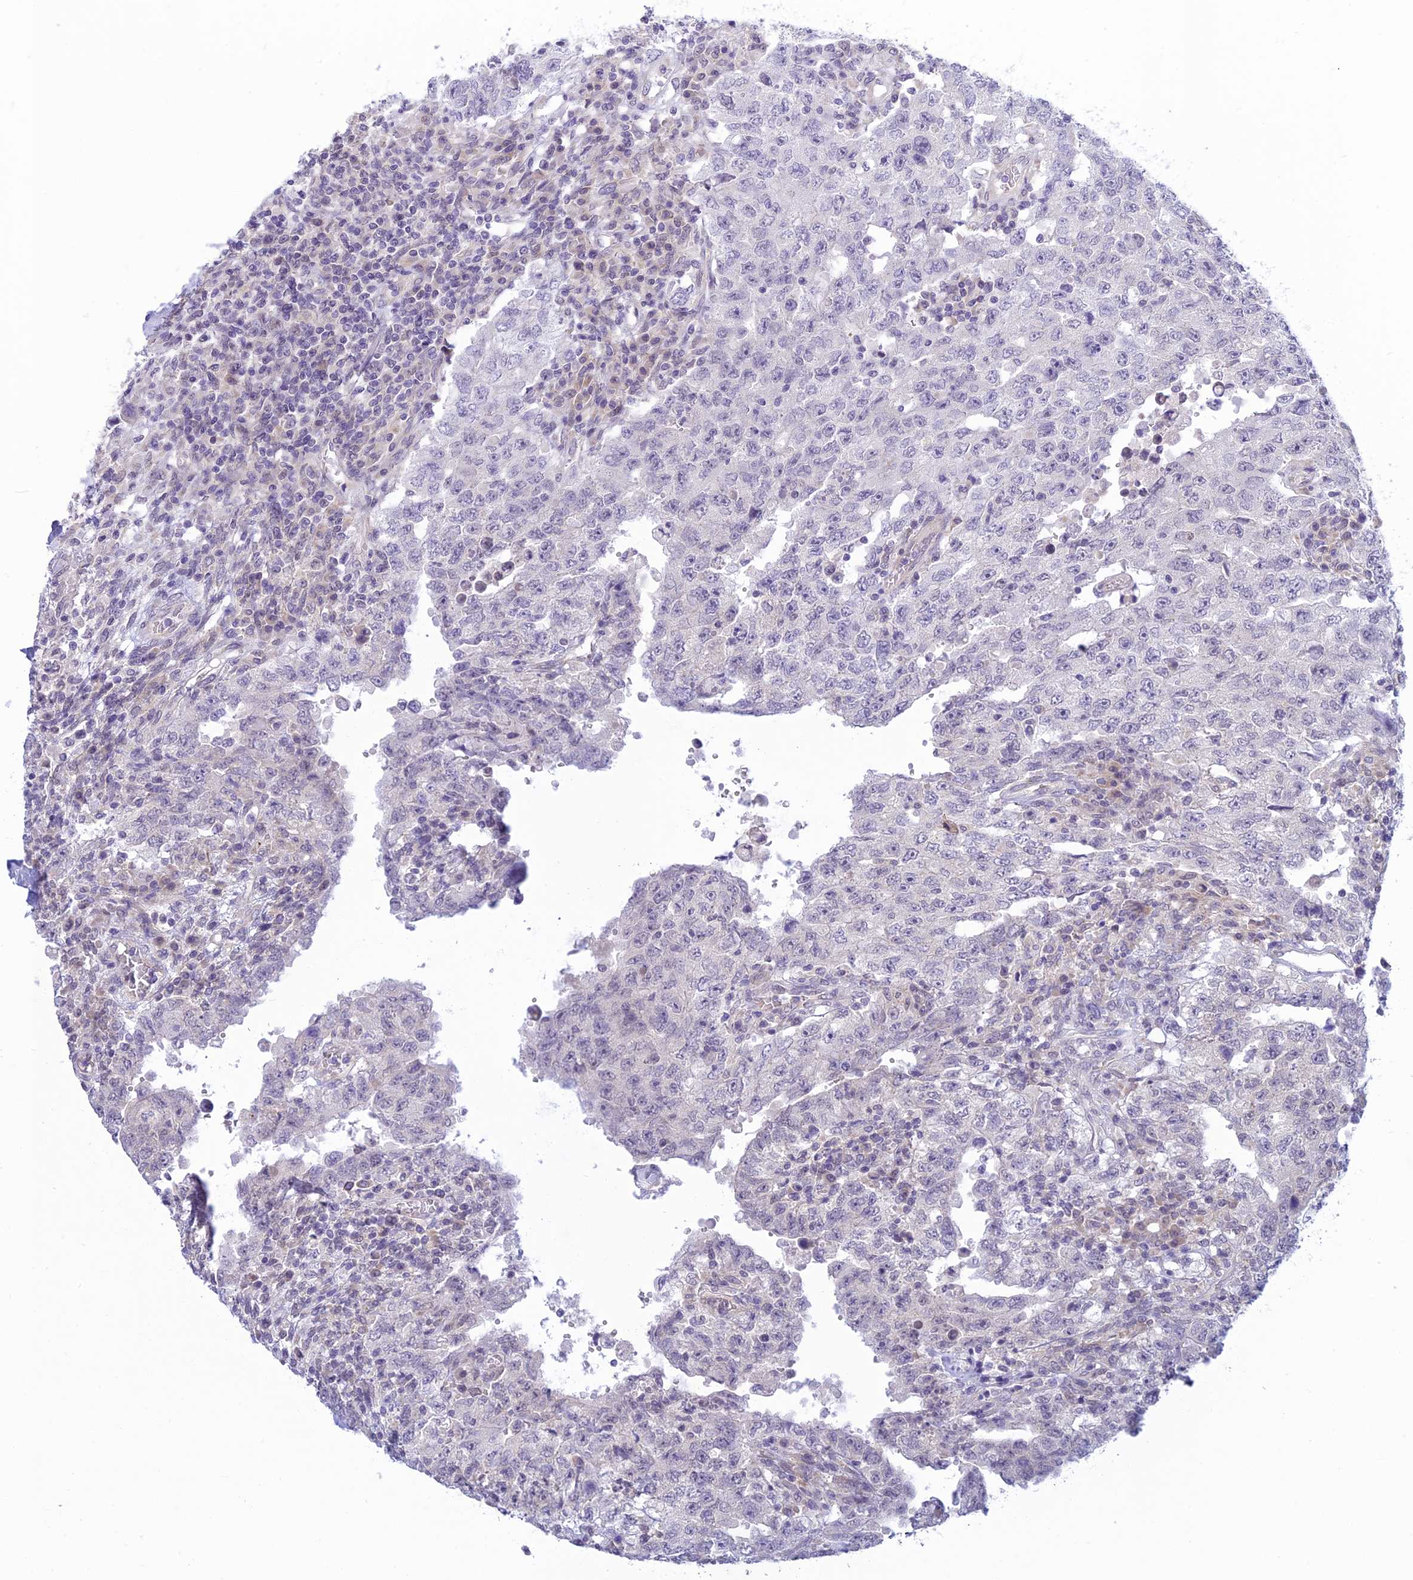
{"staining": {"intensity": "negative", "quantity": "none", "location": "none"}, "tissue": "testis cancer", "cell_type": "Tumor cells", "image_type": "cancer", "snomed": [{"axis": "morphology", "description": "Carcinoma, Embryonal, NOS"}, {"axis": "topography", "description": "Testis"}], "caption": "This is an immunohistochemistry (IHC) image of testis embryonal carcinoma. There is no staining in tumor cells.", "gene": "SKIC8", "patient": {"sex": "male", "age": 26}}